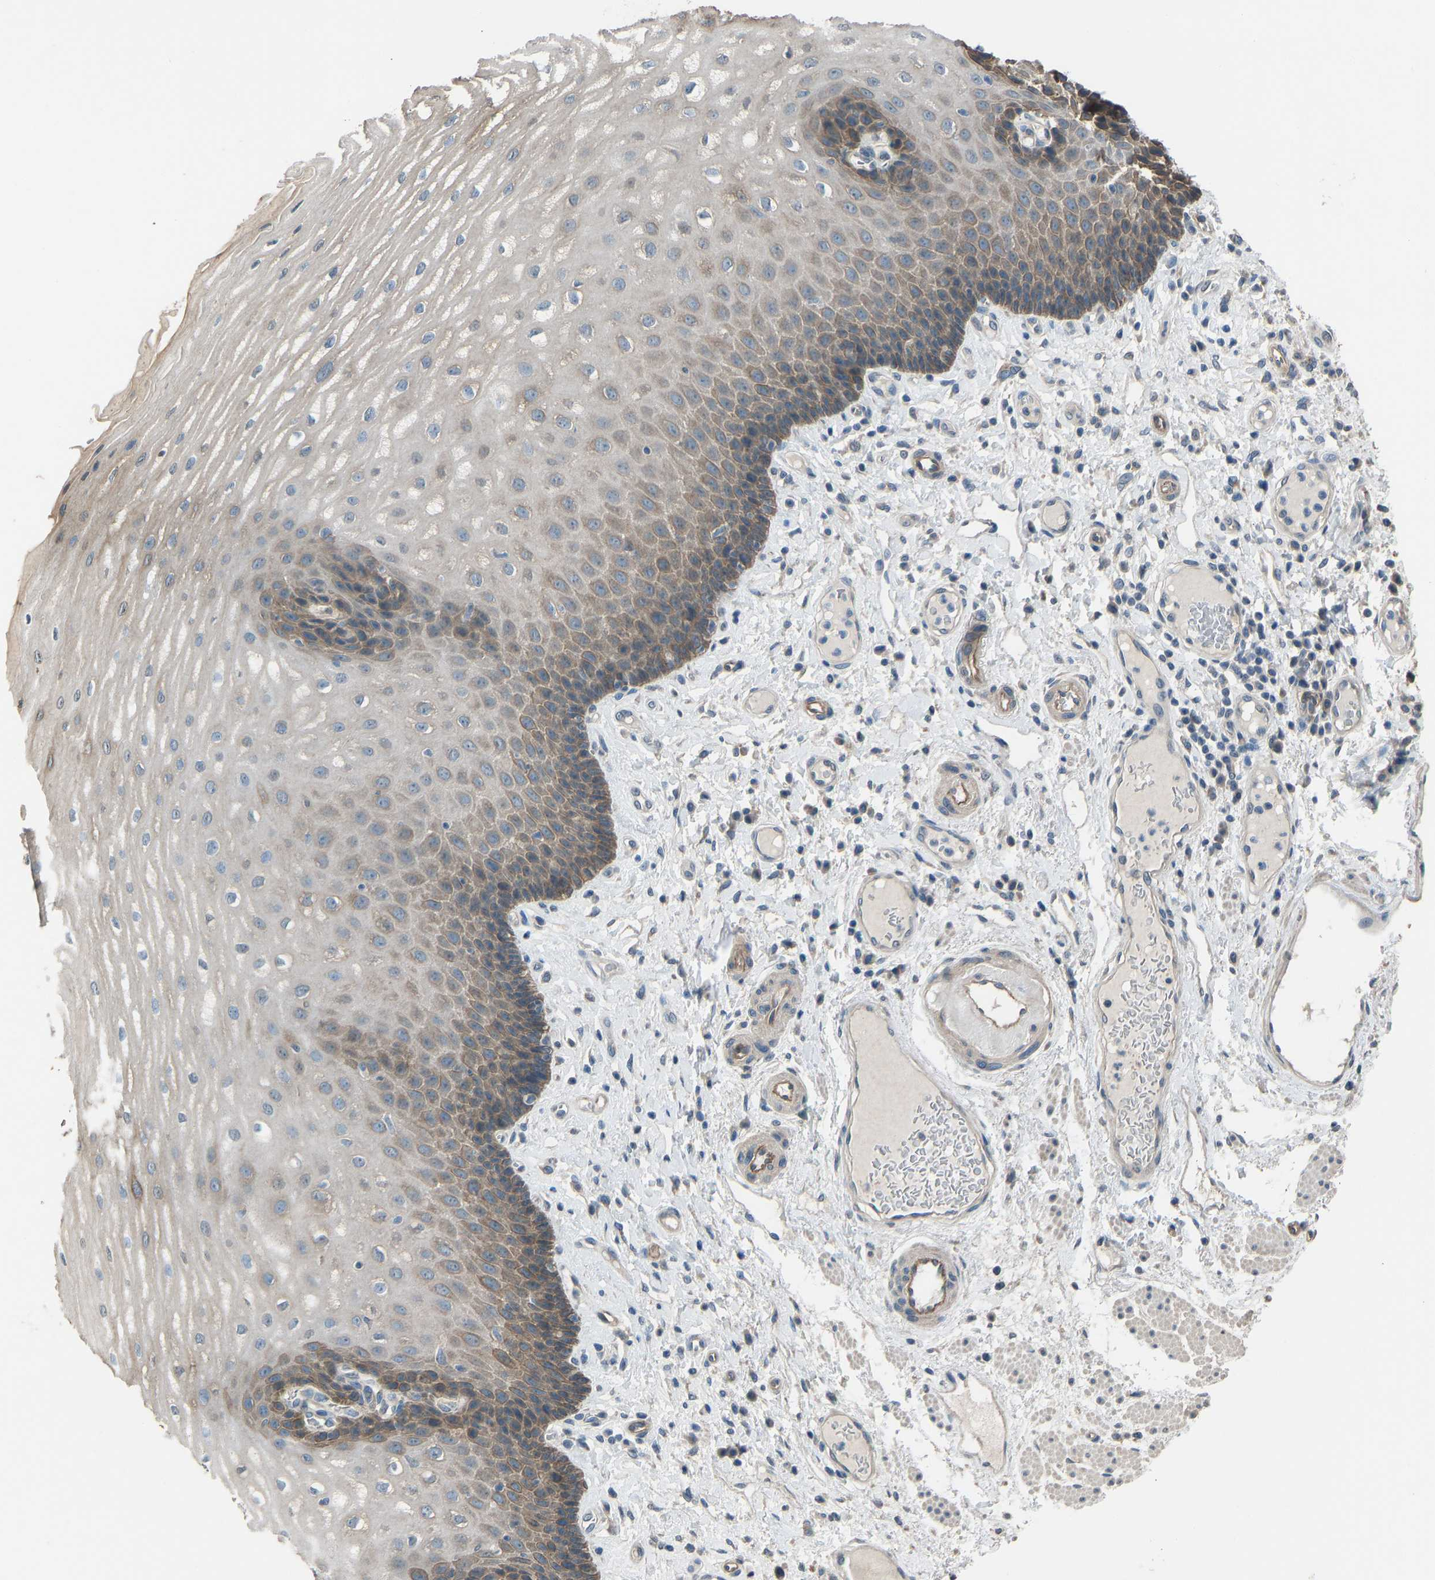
{"staining": {"intensity": "weak", "quantity": "25%-75%", "location": "cytoplasmic/membranous"}, "tissue": "esophagus", "cell_type": "Squamous epithelial cells", "image_type": "normal", "snomed": [{"axis": "morphology", "description": "Normal tissue, NOS"}, {"axis": "topography", "description": "Esophagus"}], "caption": "Brown immunohistochemical staining in unremarkable esophagus reveals weak cytoplasmic/membranous staining in approximately 25%-75% of squamous epithelial cells. (IHC, brightfield microscopy, high magnification).", "gene": "SLC43A1", "patient": {"sex": "male", "age": 54}}